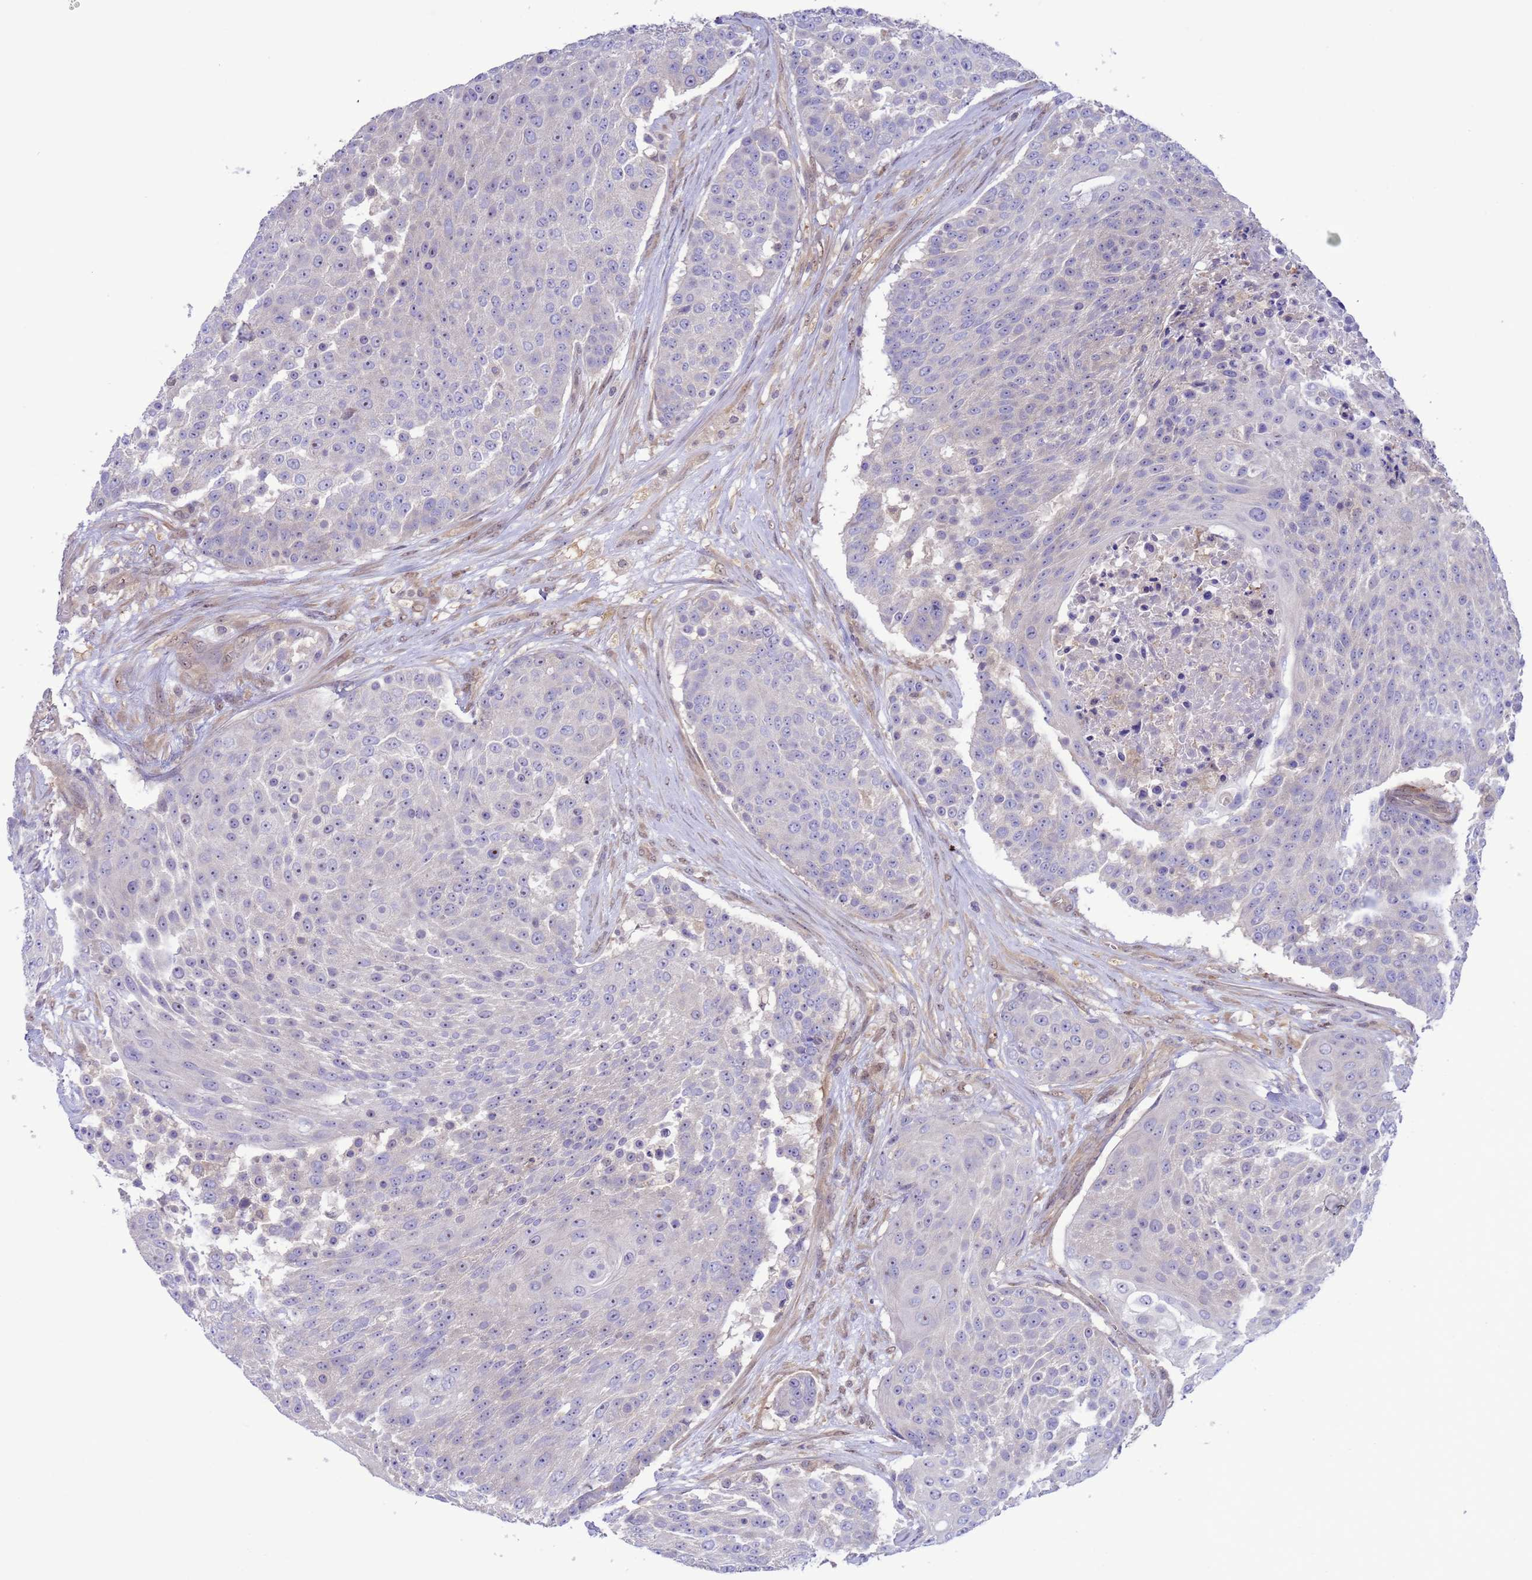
{"staining": {"intensity": "negative", "quantity": "none", "location": "none"}, "tissue": "urothelial cancer", "cell_type": "Tumor cells", "image_type": "cancer", "snomed": [{"axis": "morphology", "description": "Urothelial carcinoma, High grade"}, {"axis": "topography", "description": "Urinary bladder"}], "caption": "Immunohistochemistry of human high-grade urothelial carcinoma exhibits no staining in tumor cells.", "gene": "ZNF461", "patient": {"sex": "female", "age": 63}}